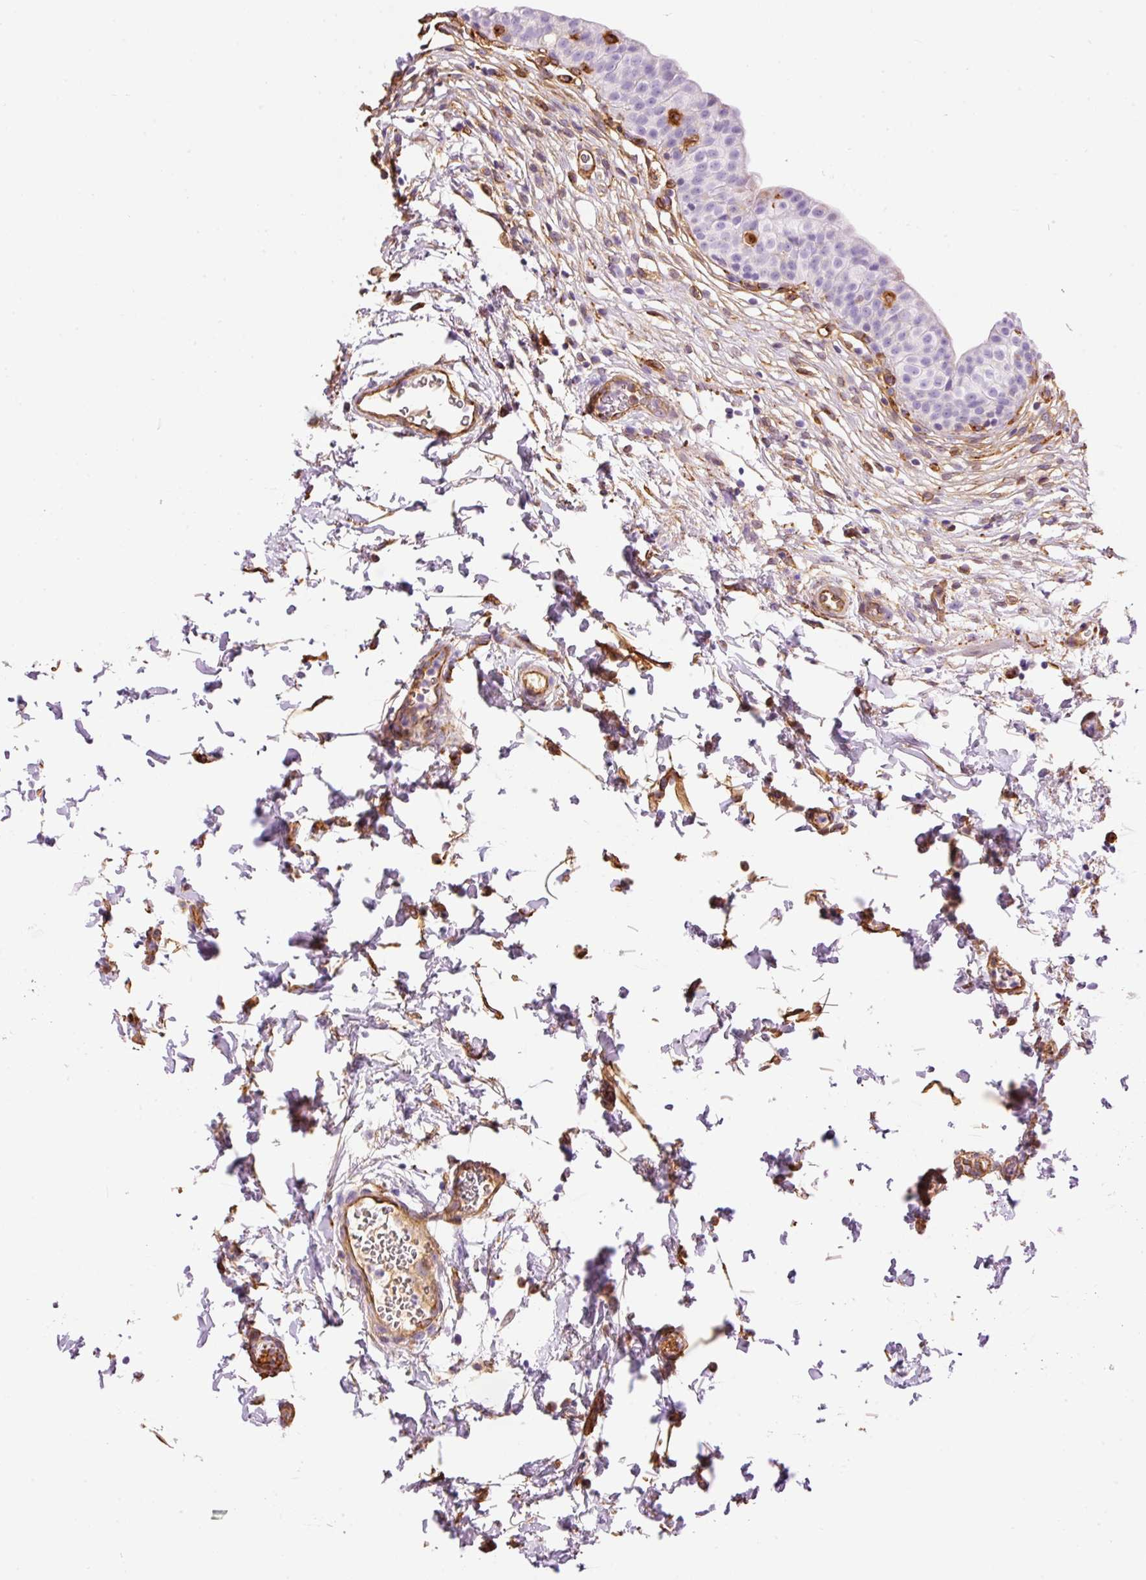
{"staining": {"intensity": "negative", "quantity": "none", "location": "none"}, "tissue": "urinary bladder", "cell_type": "Urothelial cells", "image_type": "normal", "snomed": [{"axis": "morphology", "description": "Normal tissue, NOS"}, {"axis": "topography", "description": "Urinary bladder"}, {"axis": "topography", "description": "Peripheral nerve tissue"}], "caption": "Immunohistochemistry histopathology image of normal human urinary bladder stained for a protein (brown), which exhibits no positivity in urothelial cells. (DAB (3,3'-diaminobenzidine) immunohistochemistry (IHC), high magnification).", "gene": "ENSG00000249624", "patient": {"sex": "male", "age": 55}}